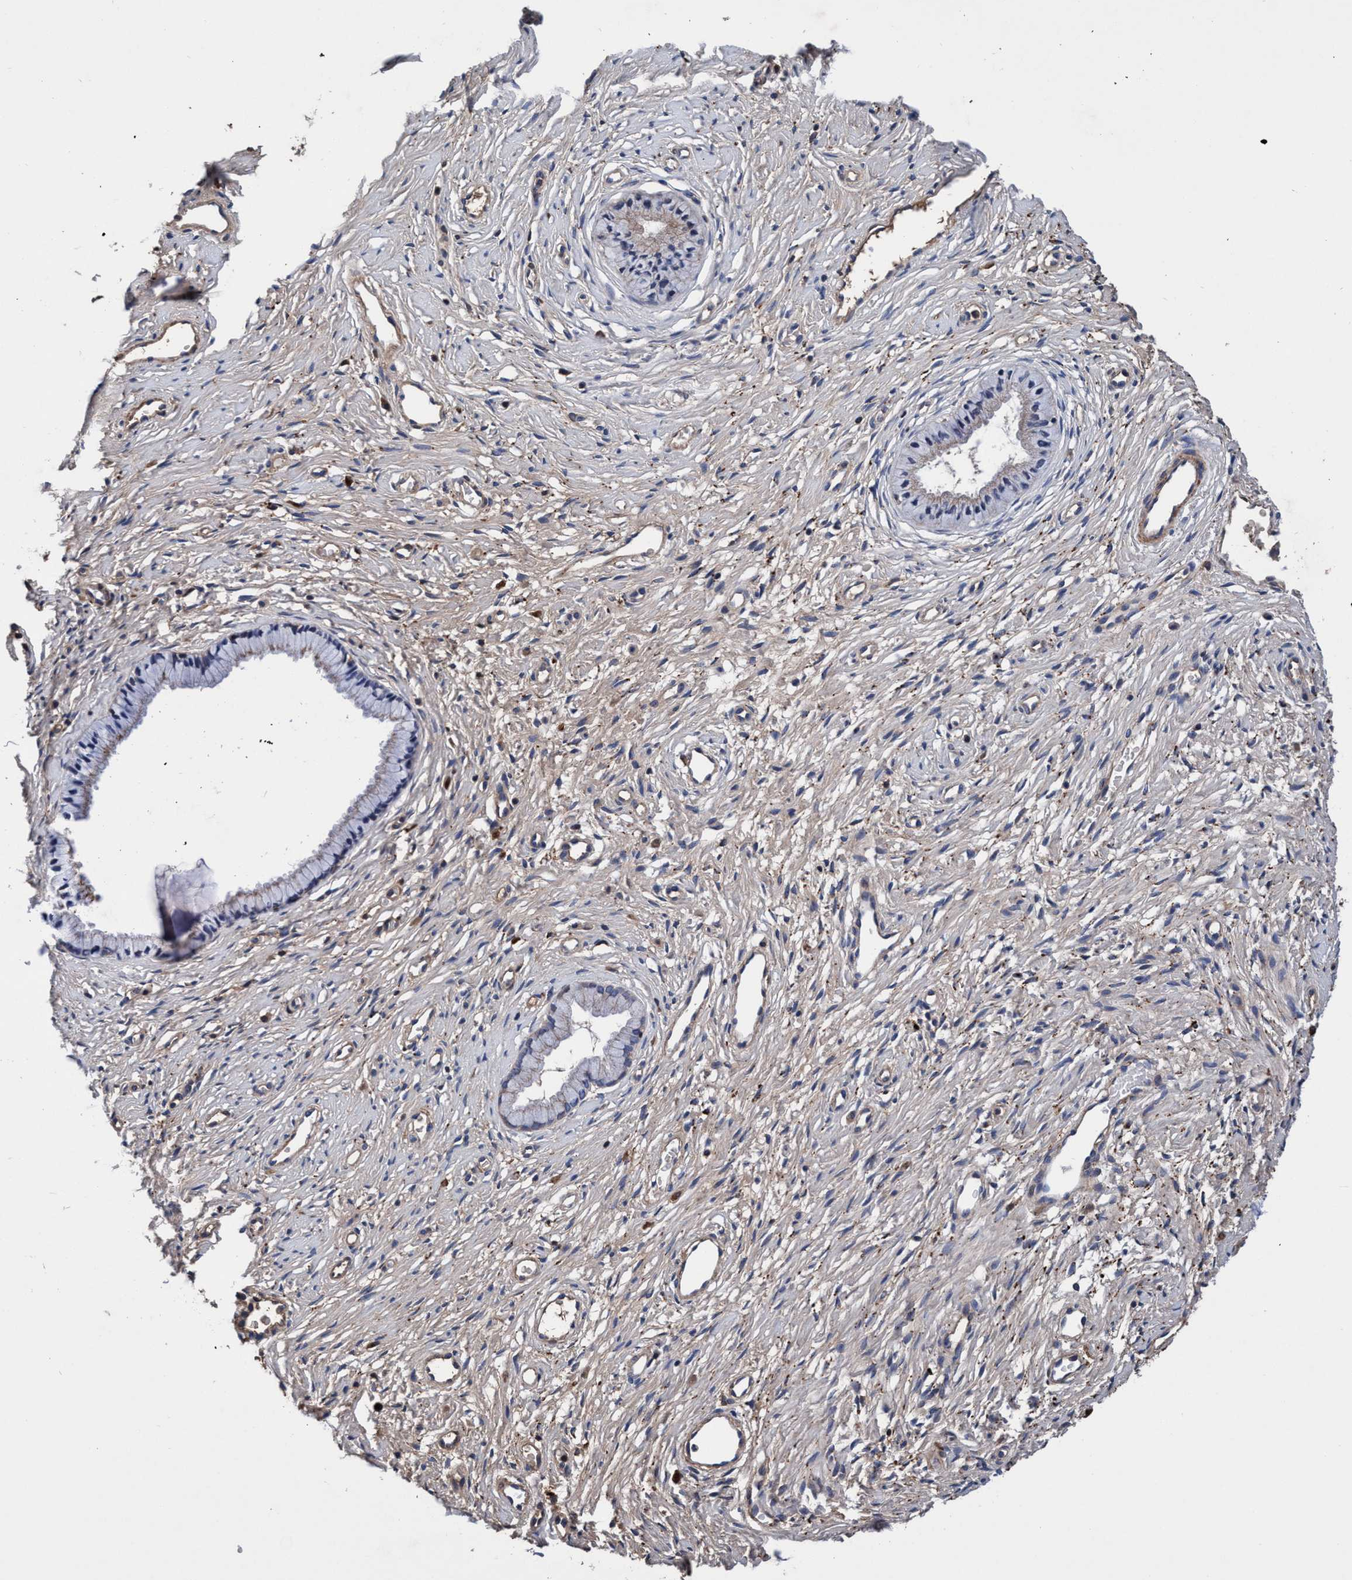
{"staining": {"intensity": "negative", "quantity": "none", "location": "none"}, "tissue": "cervix", "cell_type": "Glandular cells", "image_type": "normal", "snomed": [{"axis": "morphology", "description": "Normal tissue, NOS"}, {"axis": "topography", "description": "Cervix"}], "caption": "IHC micrograph of unremarkable cervix stained for a protein (brown), which demonstrates no expression in glandular cells. The staining is performed using DAB brown chromogen with nuclei counter-stained in using hematoxylin.", "gene": "RNF208", "patient": {"sex": "female", "age": 77}}